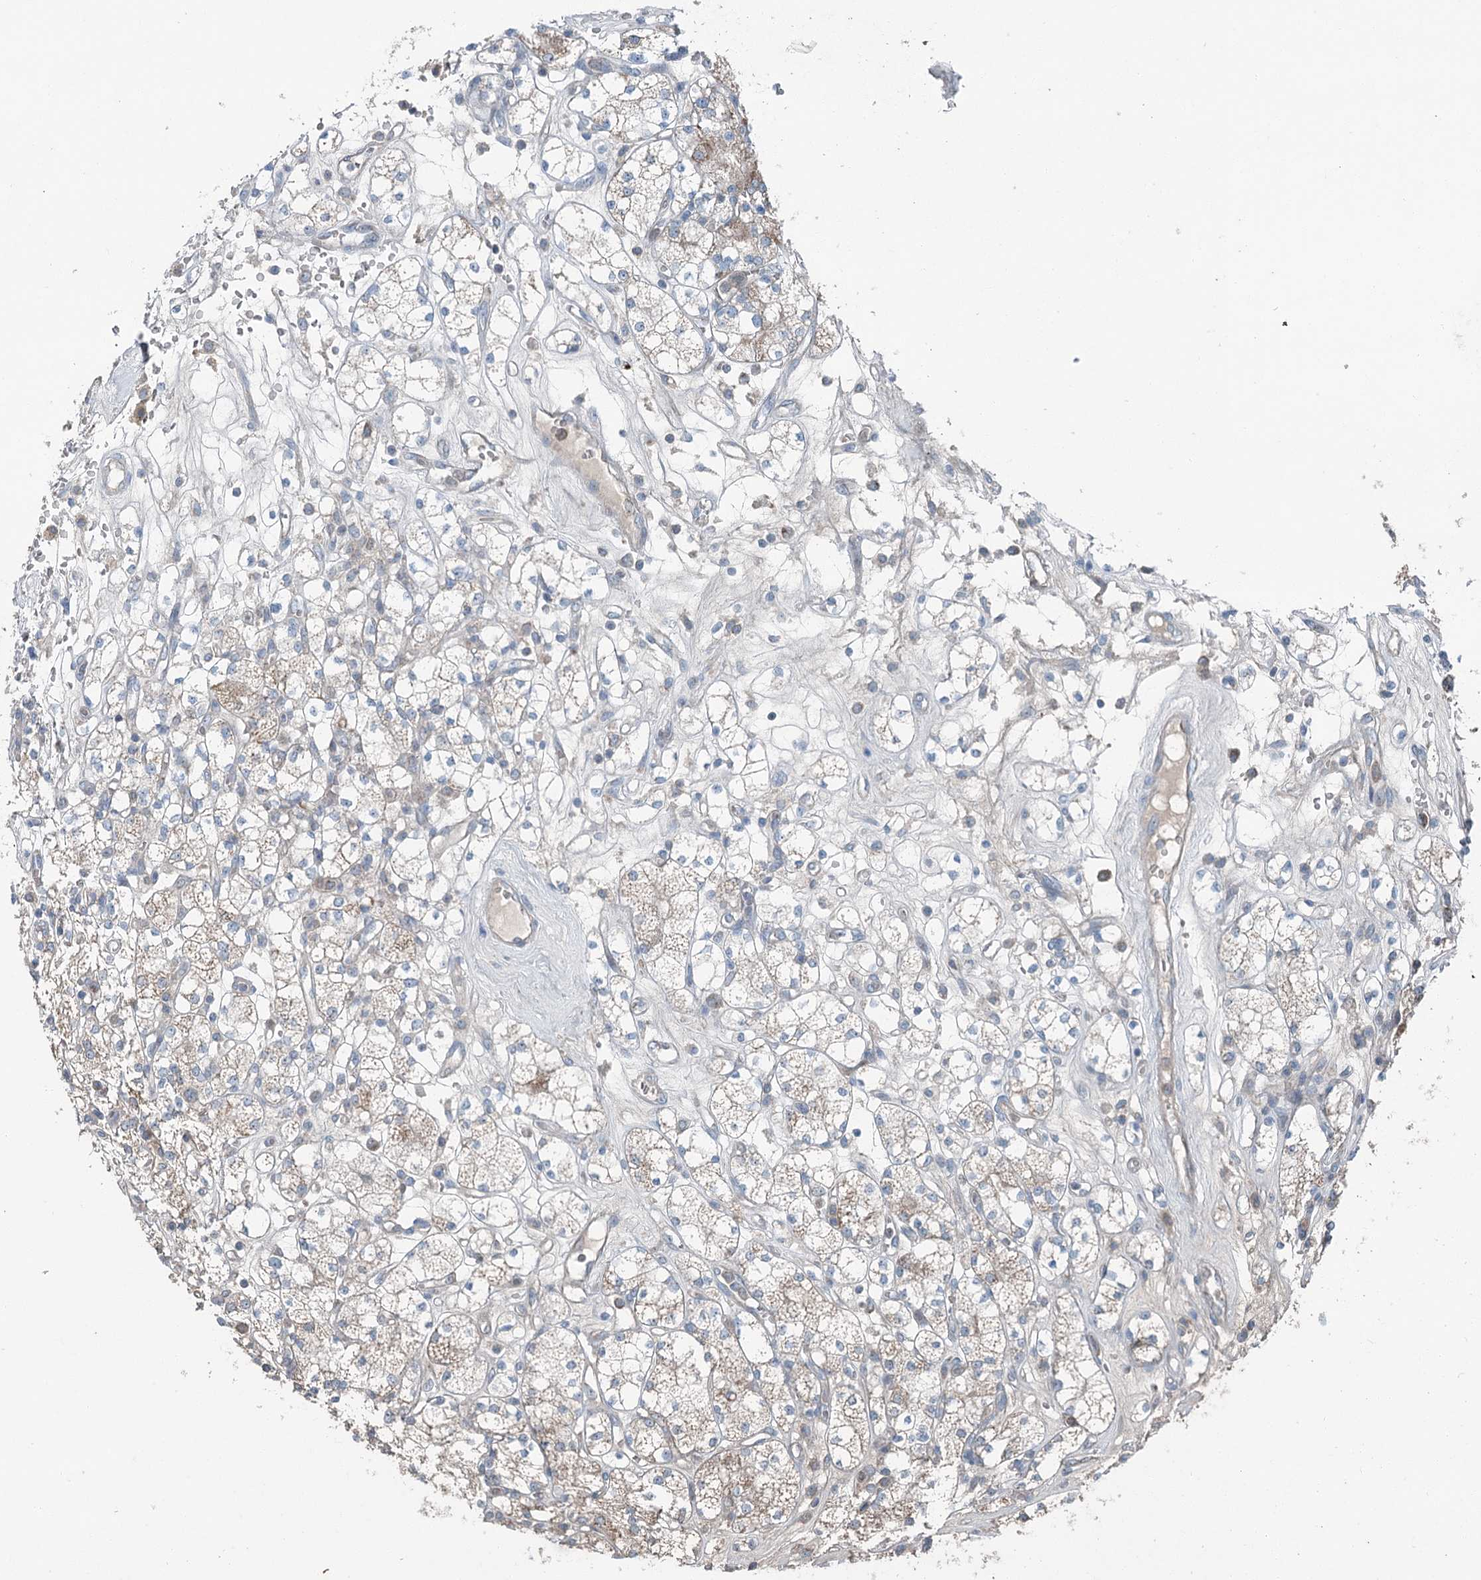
{"staining": {"intensity": "weak", "quantity": "25%-75%", "location": "cytoplasmic/membranous"}, "tissue": "renal cancer", "cell_type": "Tumor cells", "image_type": "cancer", "snomed": [{"axis": "morphology", "description": "Adenocarcinoma, NOS"}, {"axis": "topography", "description": "Kidney"}], "caption": "A micrograph of human renal cancer stained for a protein reveals weak cytoplasmic/membranous brown staining in tumor cells.", "gene": "CHCHD5", "patient": {"sex": "male", "age": 77}}